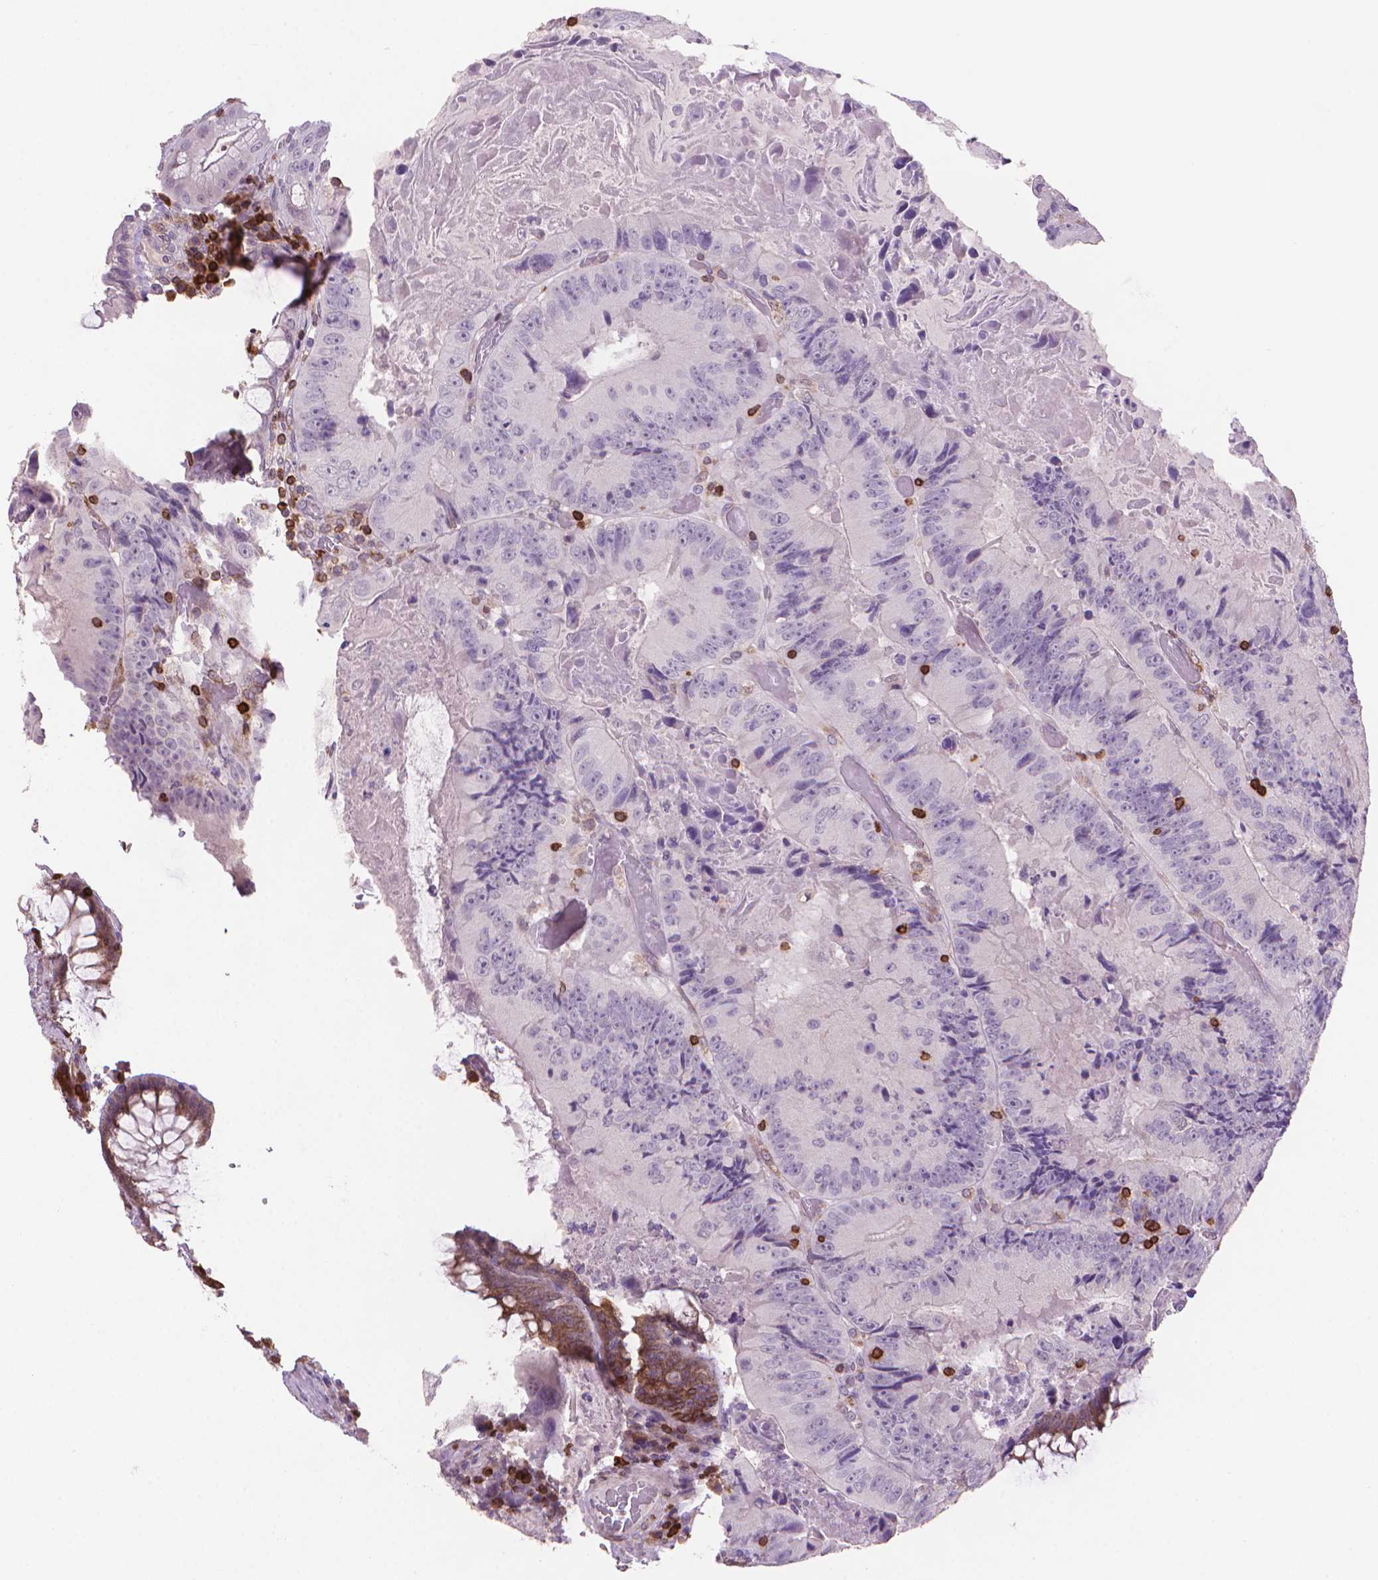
{"staining": {"intensity": "negative", "quantity": "none", "location": "none"}, "tissue": "colorectal cancer", "cell_type": "Tumor cells", "image_type": "cancer", "snomed": [{"axis": "morphology", "description": "Adenocarcinoma, NOS"}, {"axis": "topography", "description": "Colon"}], "caption": "Immunohistochemistry (IHC) of human colorectal cancer (adenocarcinoma) reveals no expression in tumor cells.", "gene": "BCL2", "patient": {"sex": "female", "age": 86}}